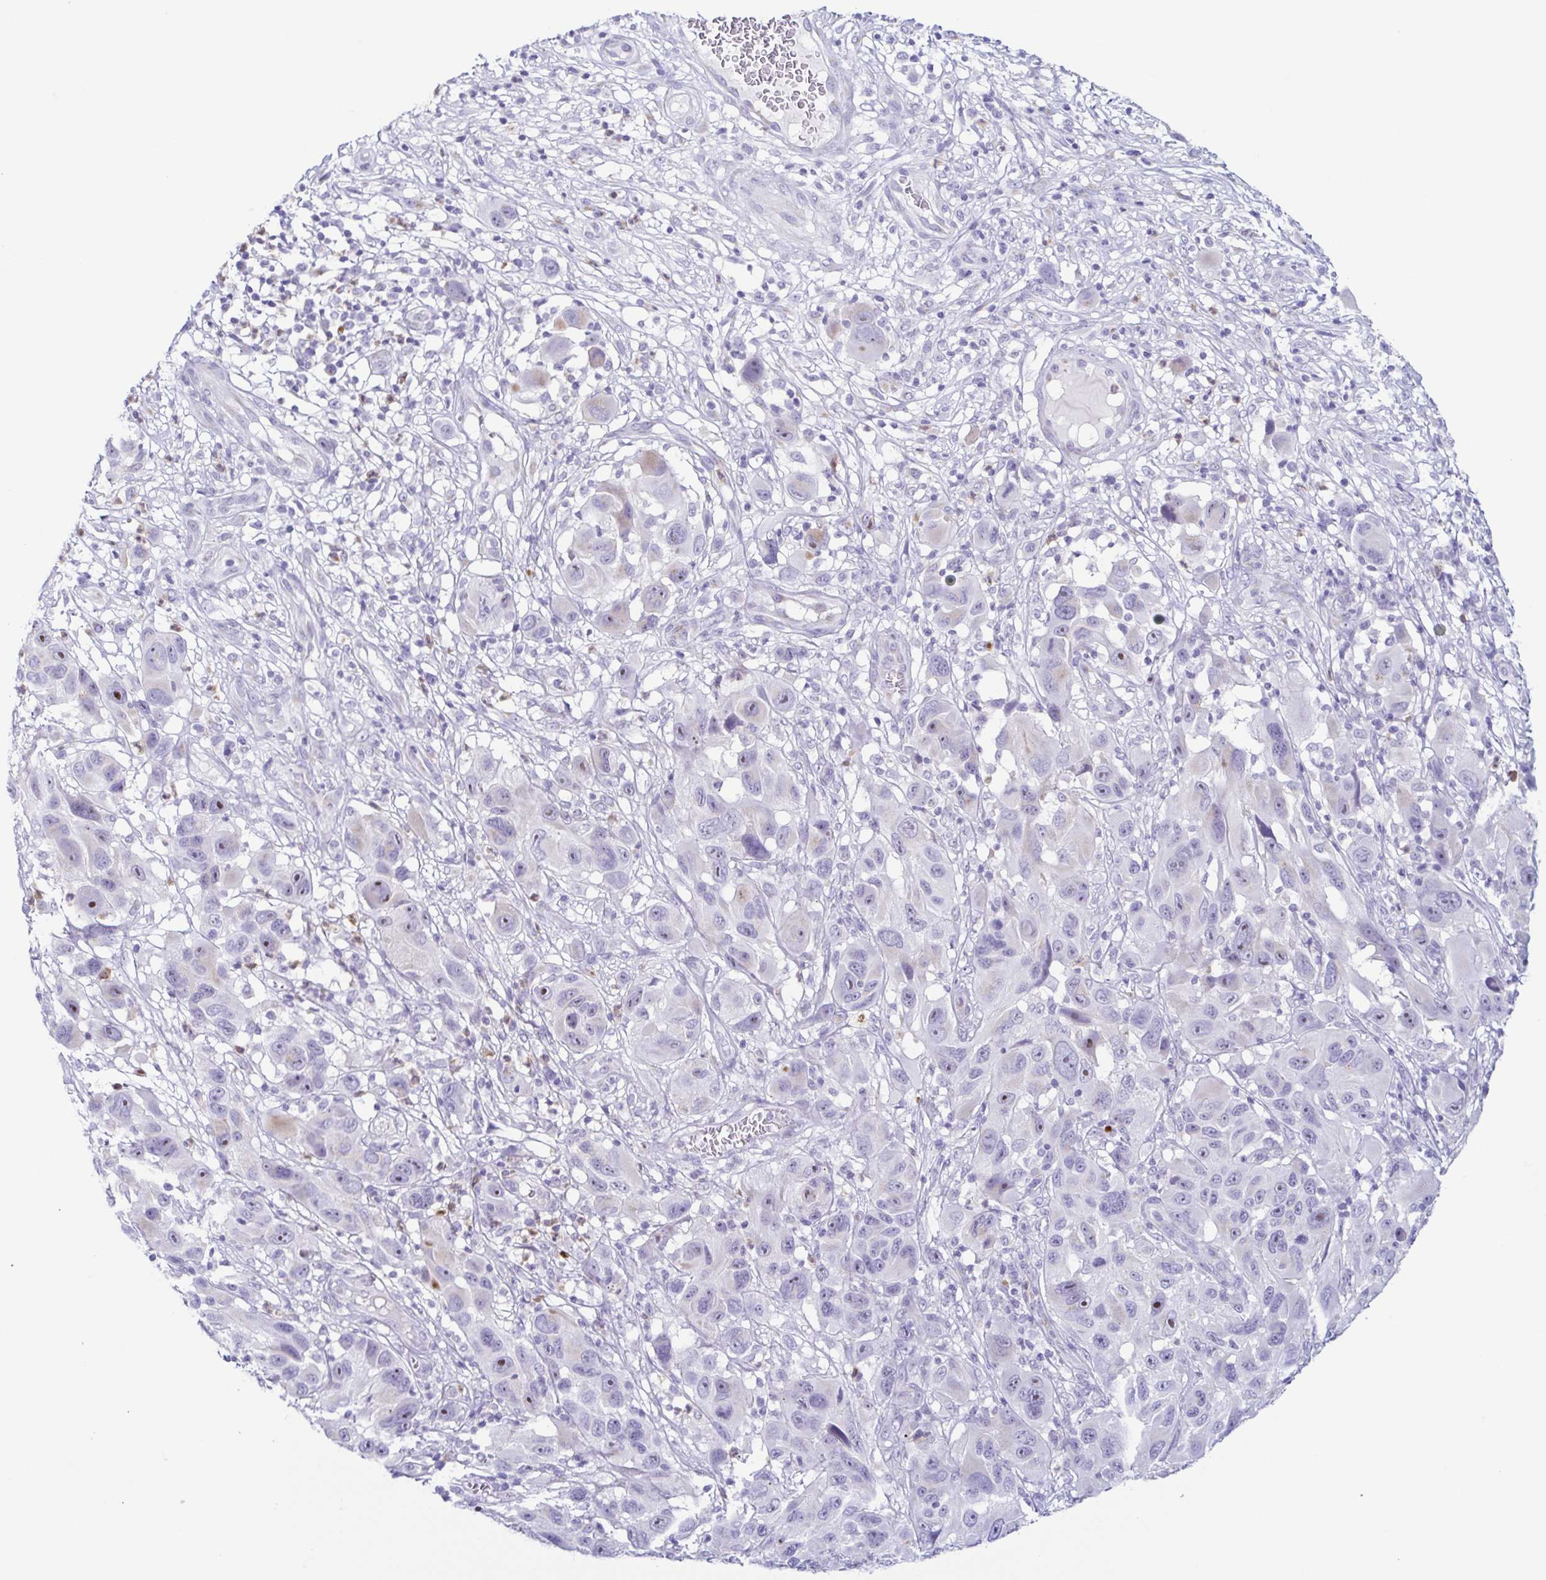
{"staining": {"intensity": "negative", "quantity": "none", "location": "none"}, "tissue": "melanoma", "cell_type": "Tumor cells", "image_type": "cancer", "snomed": [{"axis": "morphology", "description": "Malignant melanoma, NOS"}, {"axis": "topography", "description": "Skin"}], "caption": "There is no significant positivity in tumor cells of melanoma.", "gene": "AZU1", "patient": {"sex": "male", "age": 53}}